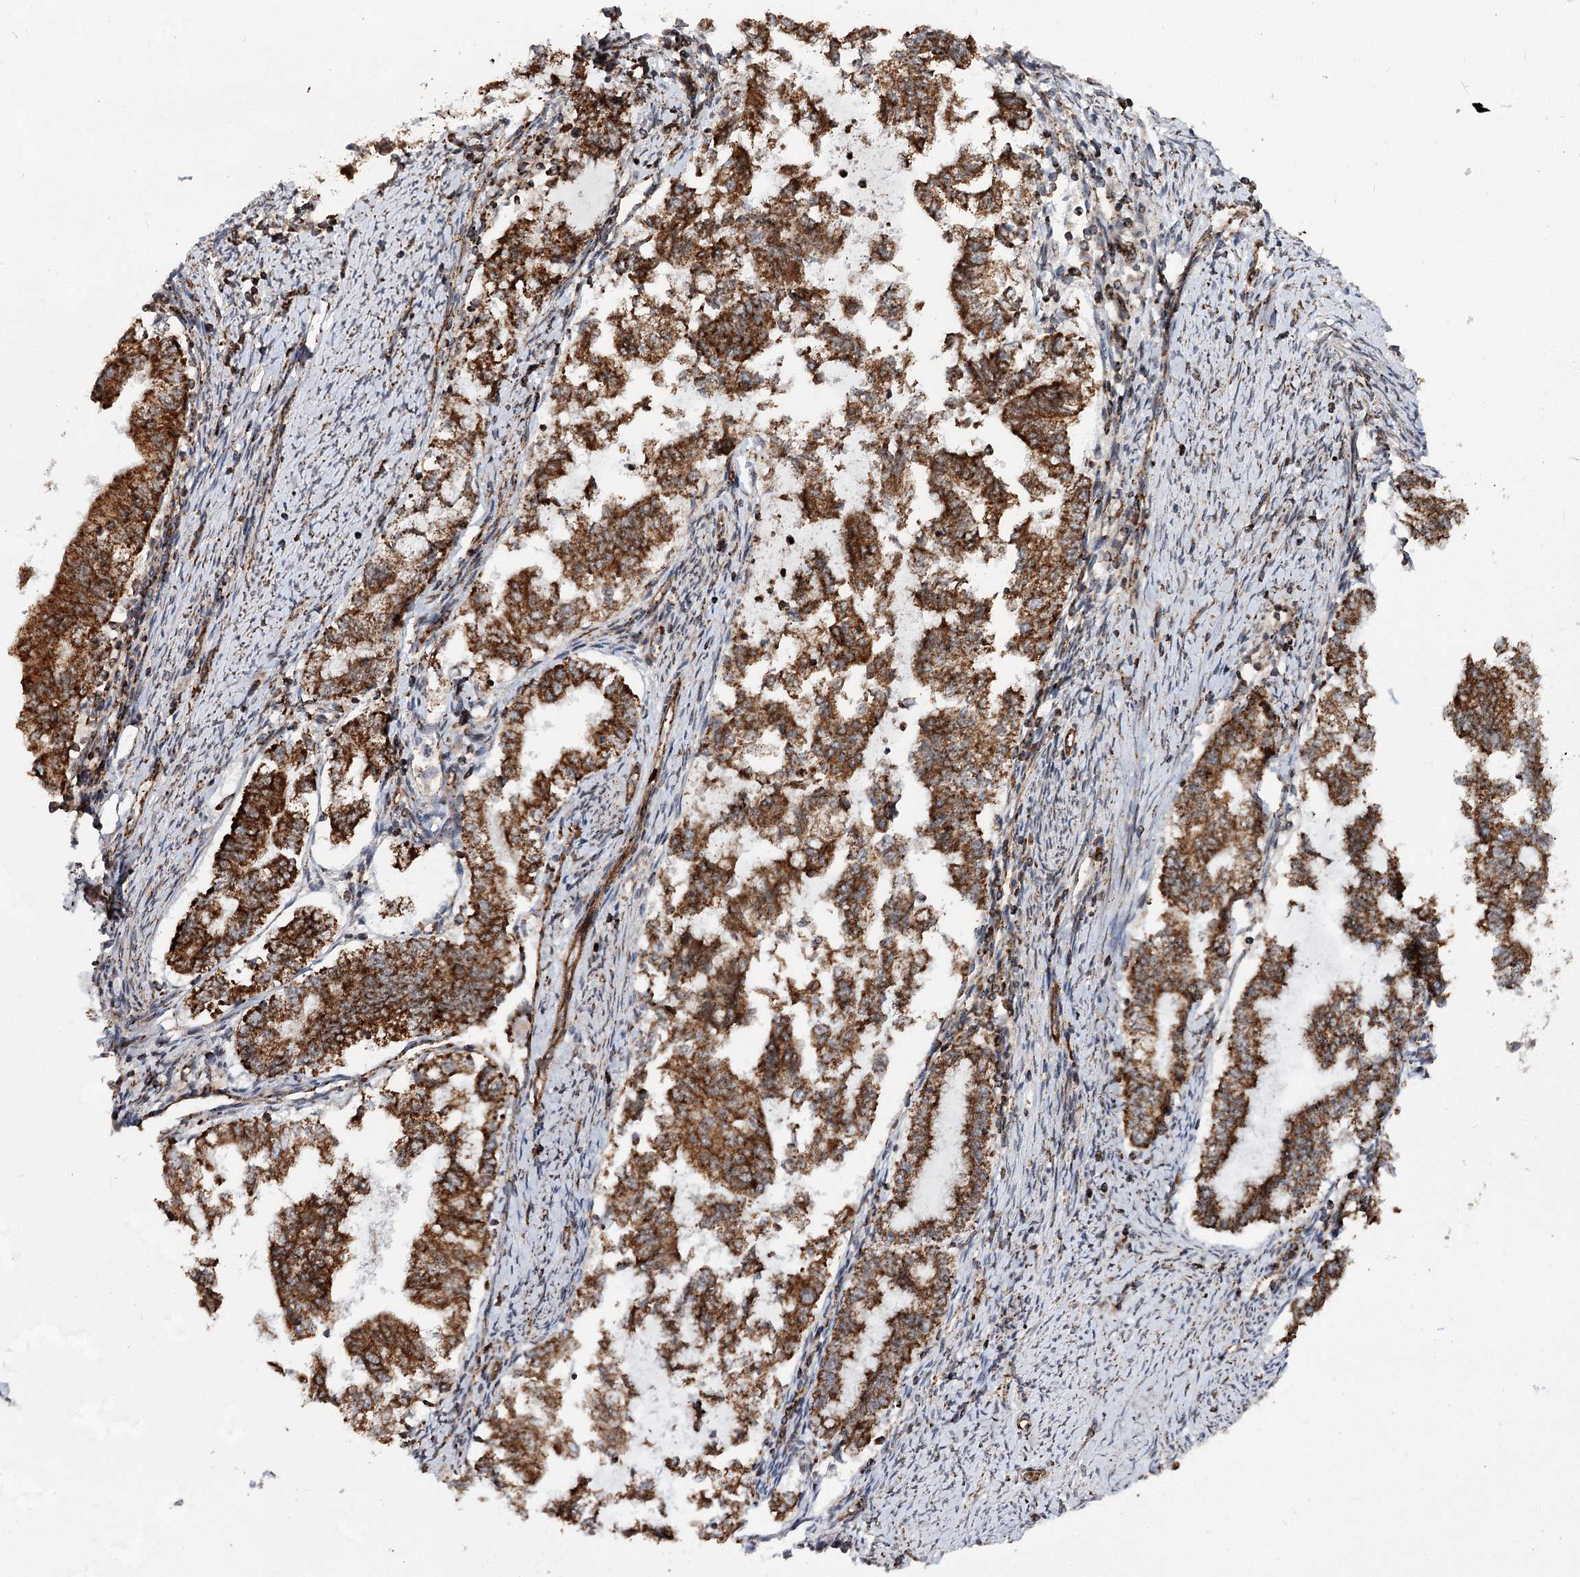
{"staining": {"intensity": "strong", "quantity": ">75%", "location": "cytoplasmic/membranous"}, "tissue": "endometrial cancer", "cell_type": "Tumor cells", "image_type": "cancer", "snomed": [{"axis": "morphology", "description": "Adenocarcinoma, NOS"}, {"axis": "topography", "description": "Endometrium"}], "caption": "Strong cytoplasmic/membranous staining for a protein is present in about >75% of tumor cells of endometrial cancer (adenocarcinoma) using immunohistochemistry.", "gene": "FGFR1OP2", "patient": {"sex": "female", "age": 79}}